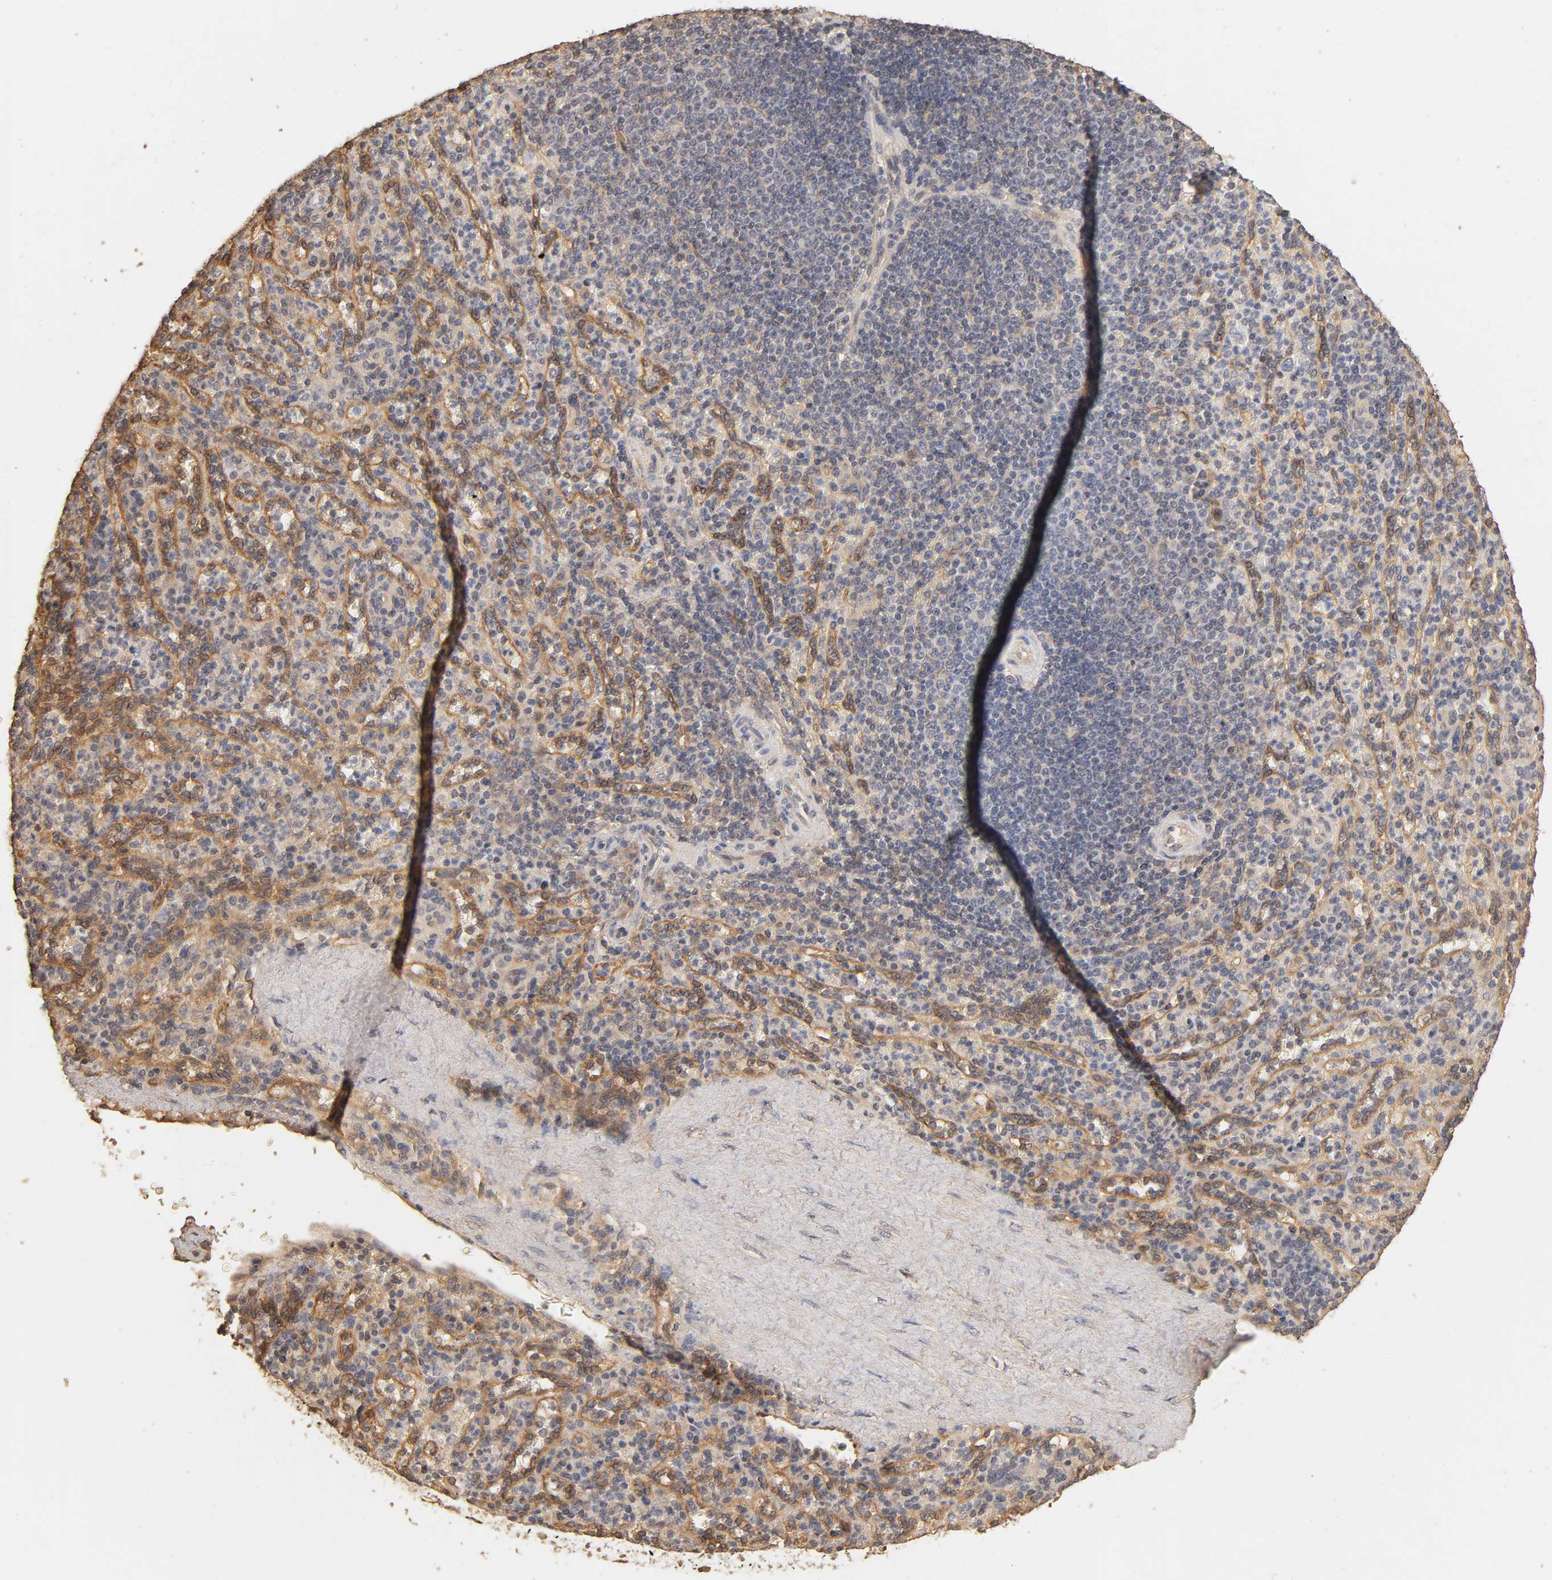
{"staining": {"intensity": "negative", "quantity": "none", "location": "none"}, "tissue": "spleen", "cell_type": "Cells in red pulp", "image_type": "normal", "snomed": [{"axis": "morphology", "description": "Normal tissue, NOS"}, {"axis": "topography", "description": "Spleen"}], "caption": "Immunohistochemistry (IHC) image of unremarkable human spleen stained for a protein (brown), which reveals no positivity in cells in red pulp. (DAB IHC, high magnification).", "gene": "VSIG4", "patient": {"sex": "male", "age": 36}}